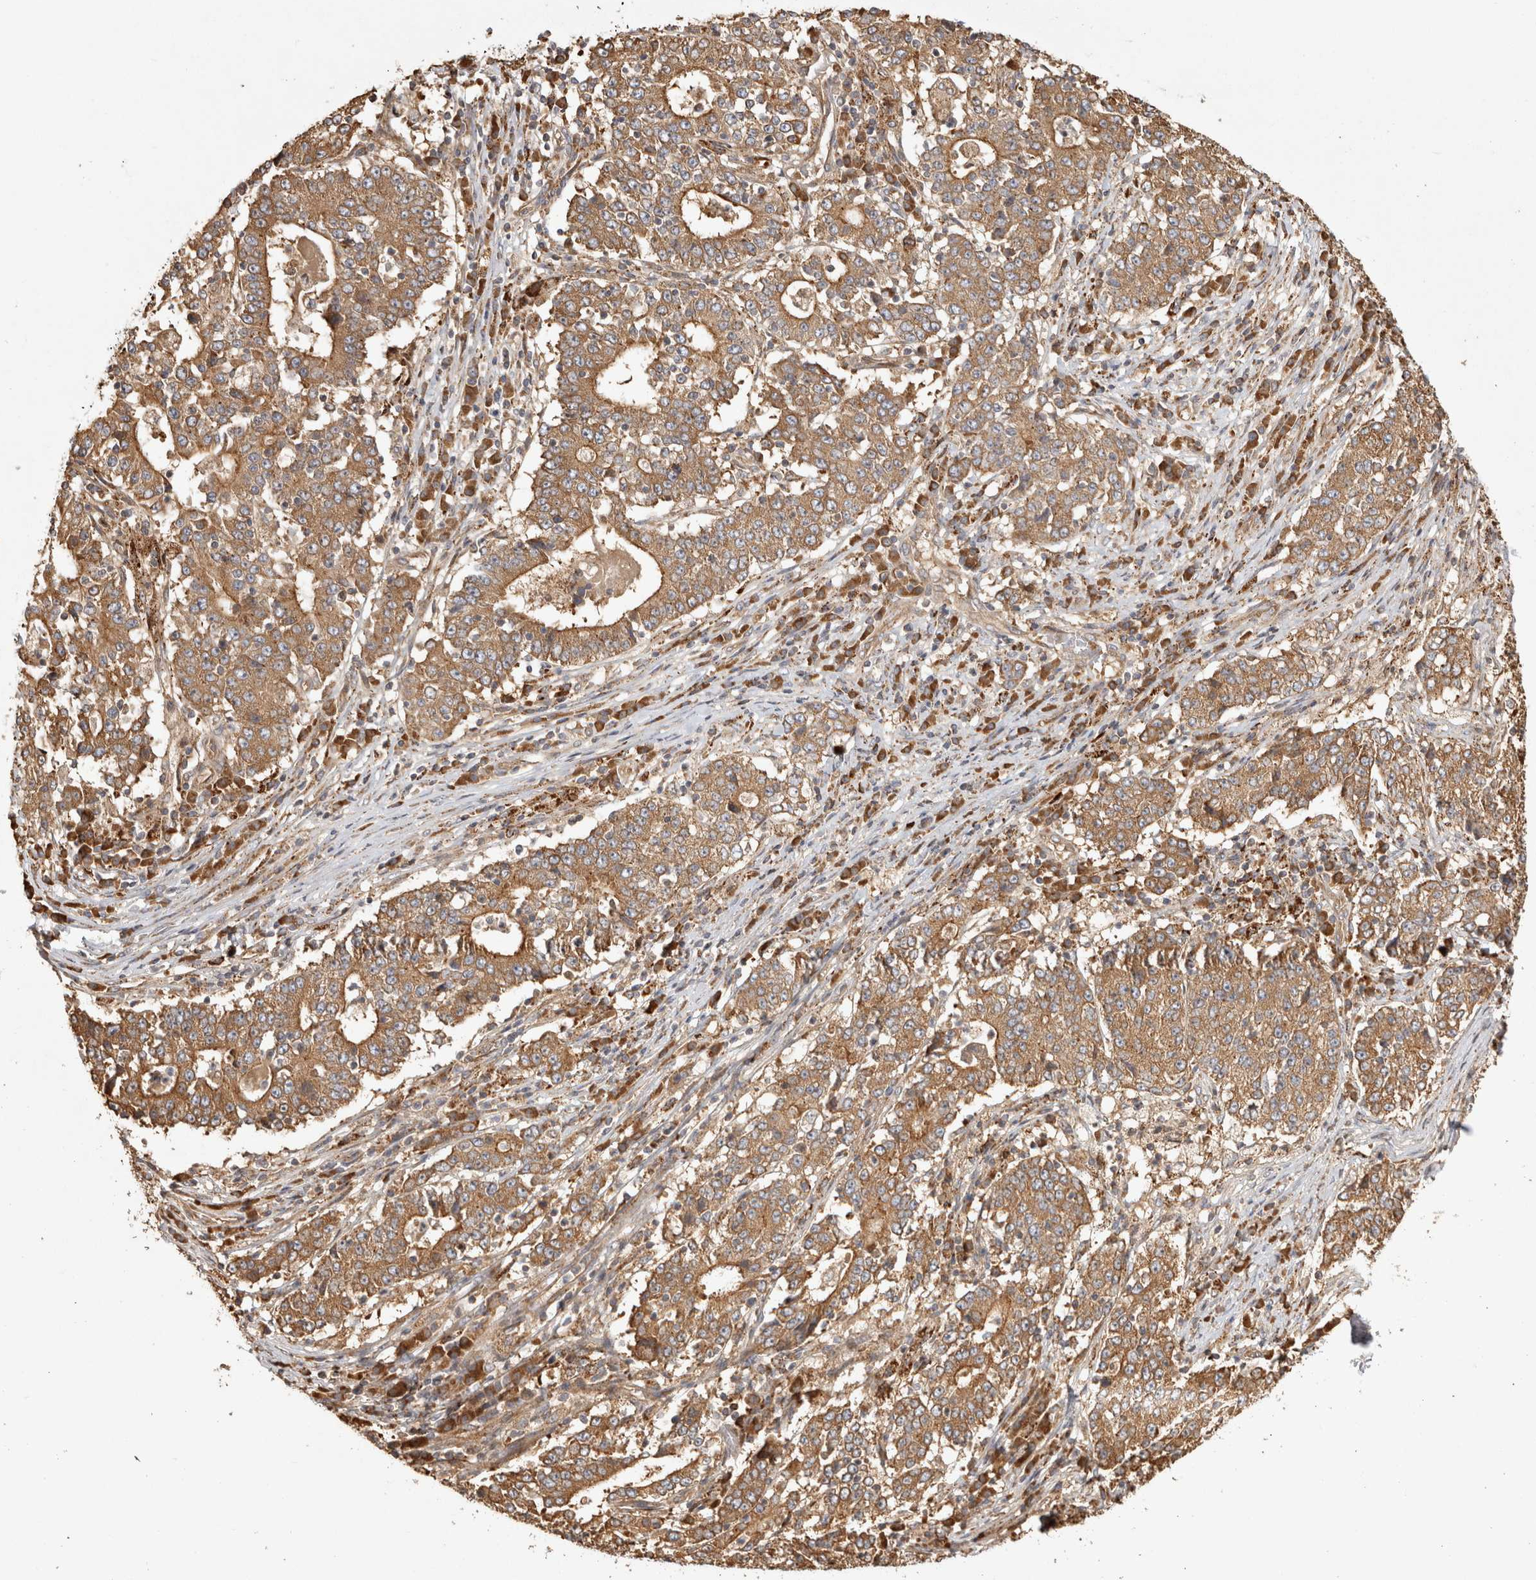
{"staining": {"intensity": "moderate", "quantity": ">75%", "location": "cytoplasmic/membranous"}, "tissue": "stomach cancer", "cell_type": "Tumor cells", "image_type": "cancer", "snomed": [{"axis": "morphology", "description": "Adenocarcinoma, NOS"}, {"axis": "topography", "description": "Stomach"}], "caption": "This is an image of IHC staining of stomach cancer (adenocarcinoma), which shows moderate staining in the cytoplasmic/membranous of tumor cells.", "gene": "CAMSAP2", "patient": {"sex": "male", "age": 59}}